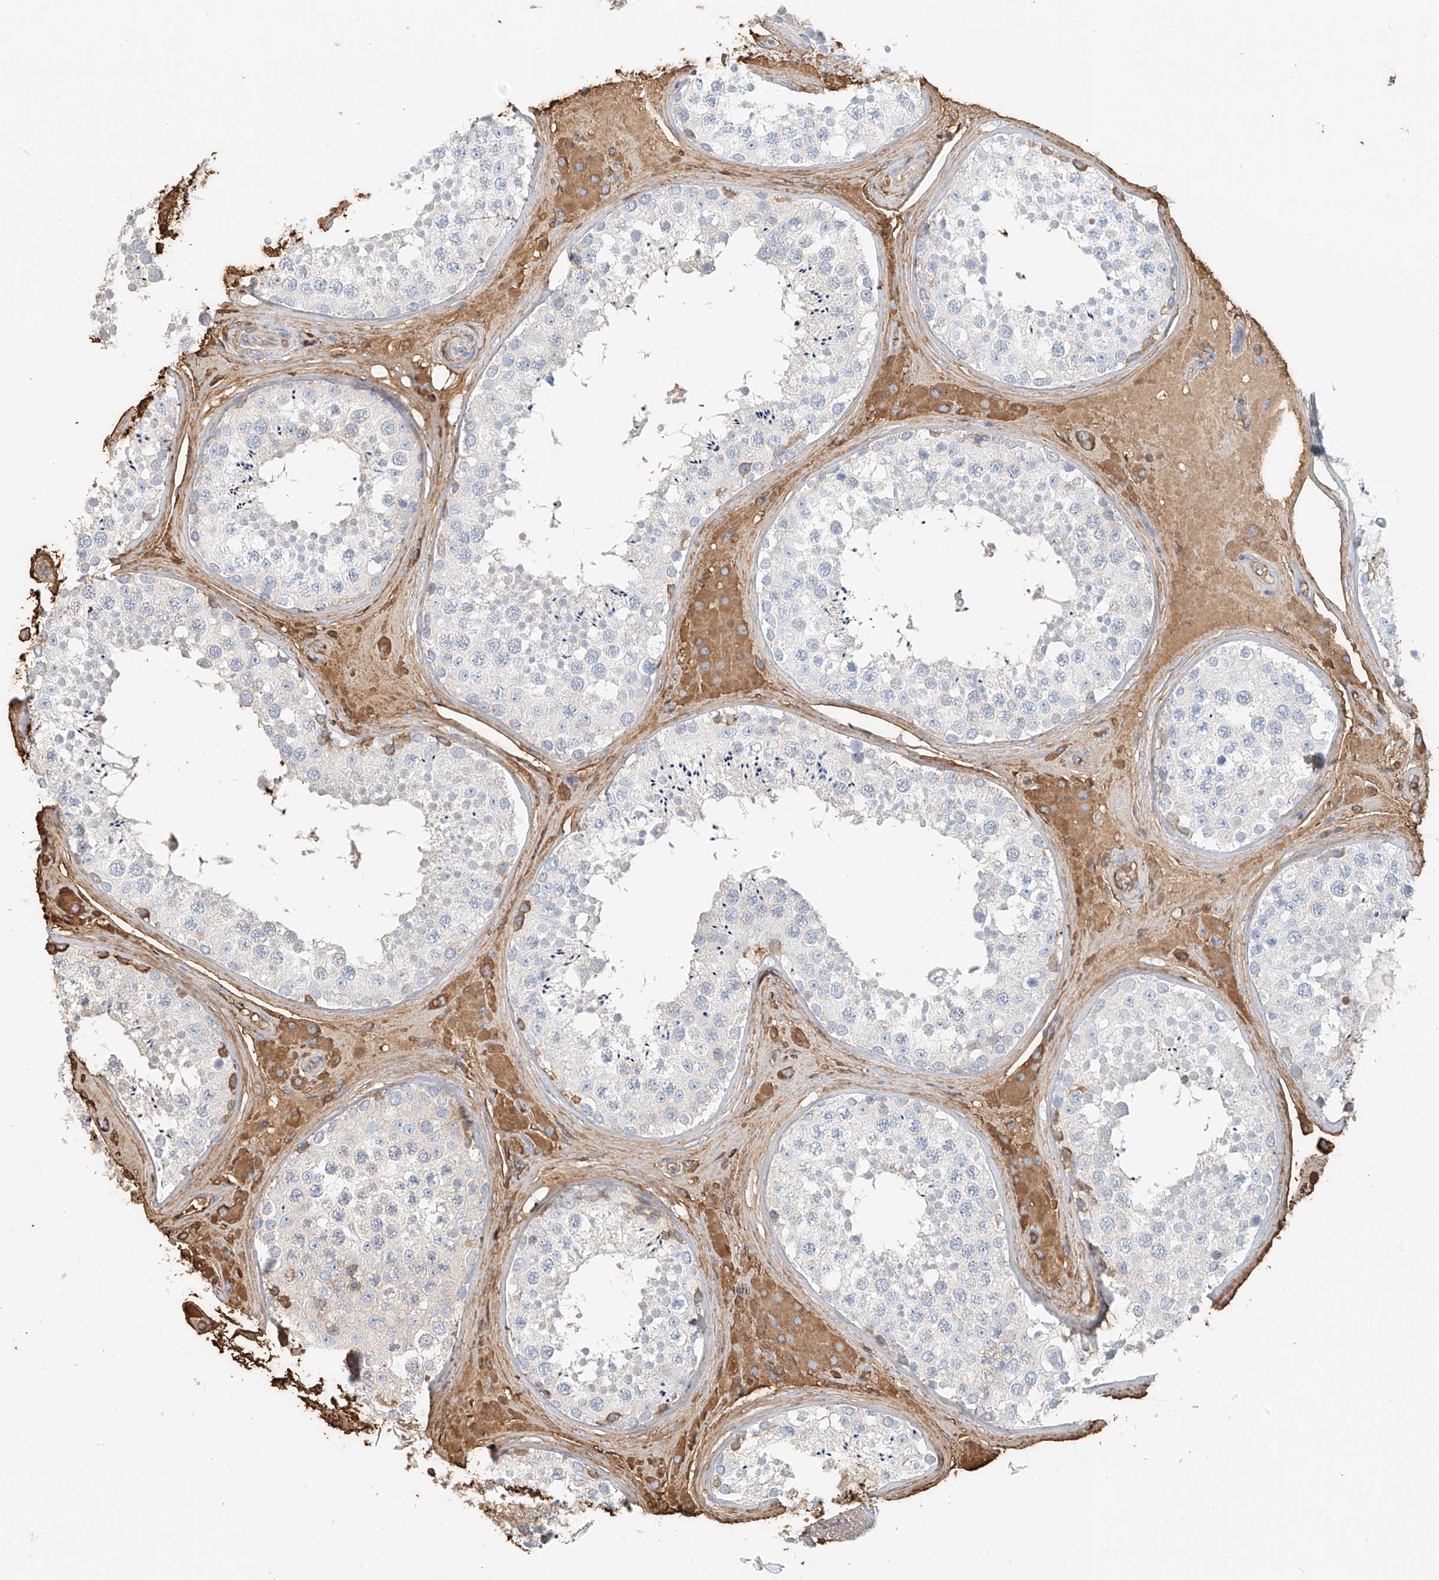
{"staining": {"intensity": "negative", "quantity": "none", "location": "none"}, "tissue": "testis", "cell_type": "Cells in seminiferous ducts", "image_type": "normal", "snomed": [{"axis": "morphology", "description": "Normal tissue, NOS"}, {"axis": "topography", "description": "Testis"}], "caption": "Image shows no protein positivity in cells in seminiferous ducts of unremarkable testis. (DAB IHC, high magnification).", "gene": "ZFP30", "patient": {"sex": "male", "age": 46}}